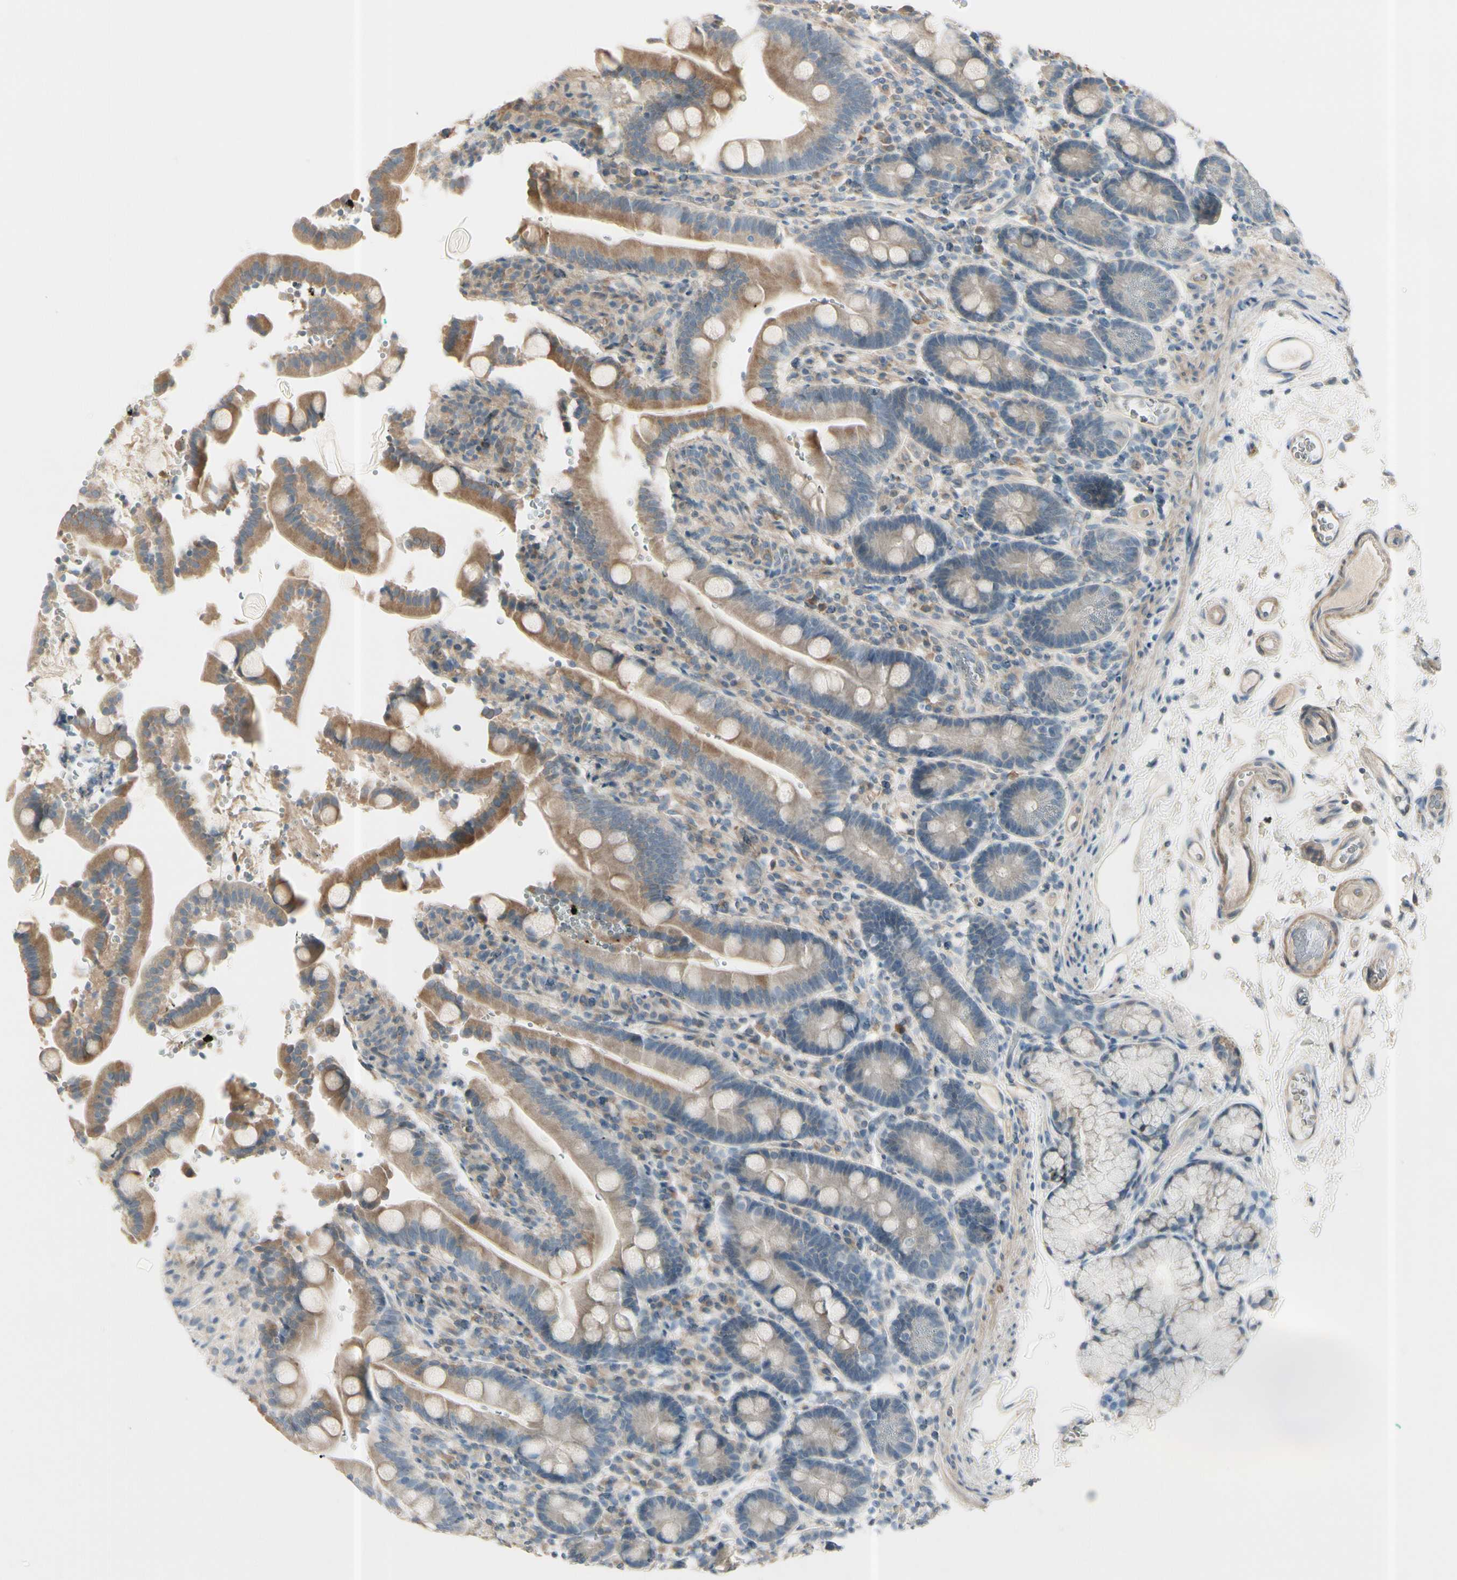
{"staining": {"intensity": "moderate", "quantity": "25%-75%", "location": "cytoplasmic/membranous"}, "tissue": "duodenum", "cell_type": "Glandular cells", "image_type": "normal", "snomed": [{"axis": "morphology", "description": "Normal tissue, NOS"}, {"axis": "topography", "description": "Small intestine, NOS"}], "caption": "Human duodenum stained with a protein marker reveals moderate staining in glandular cells.", "gene": "CYP2E1", "patient": {"sex": "female", "age": 71}}